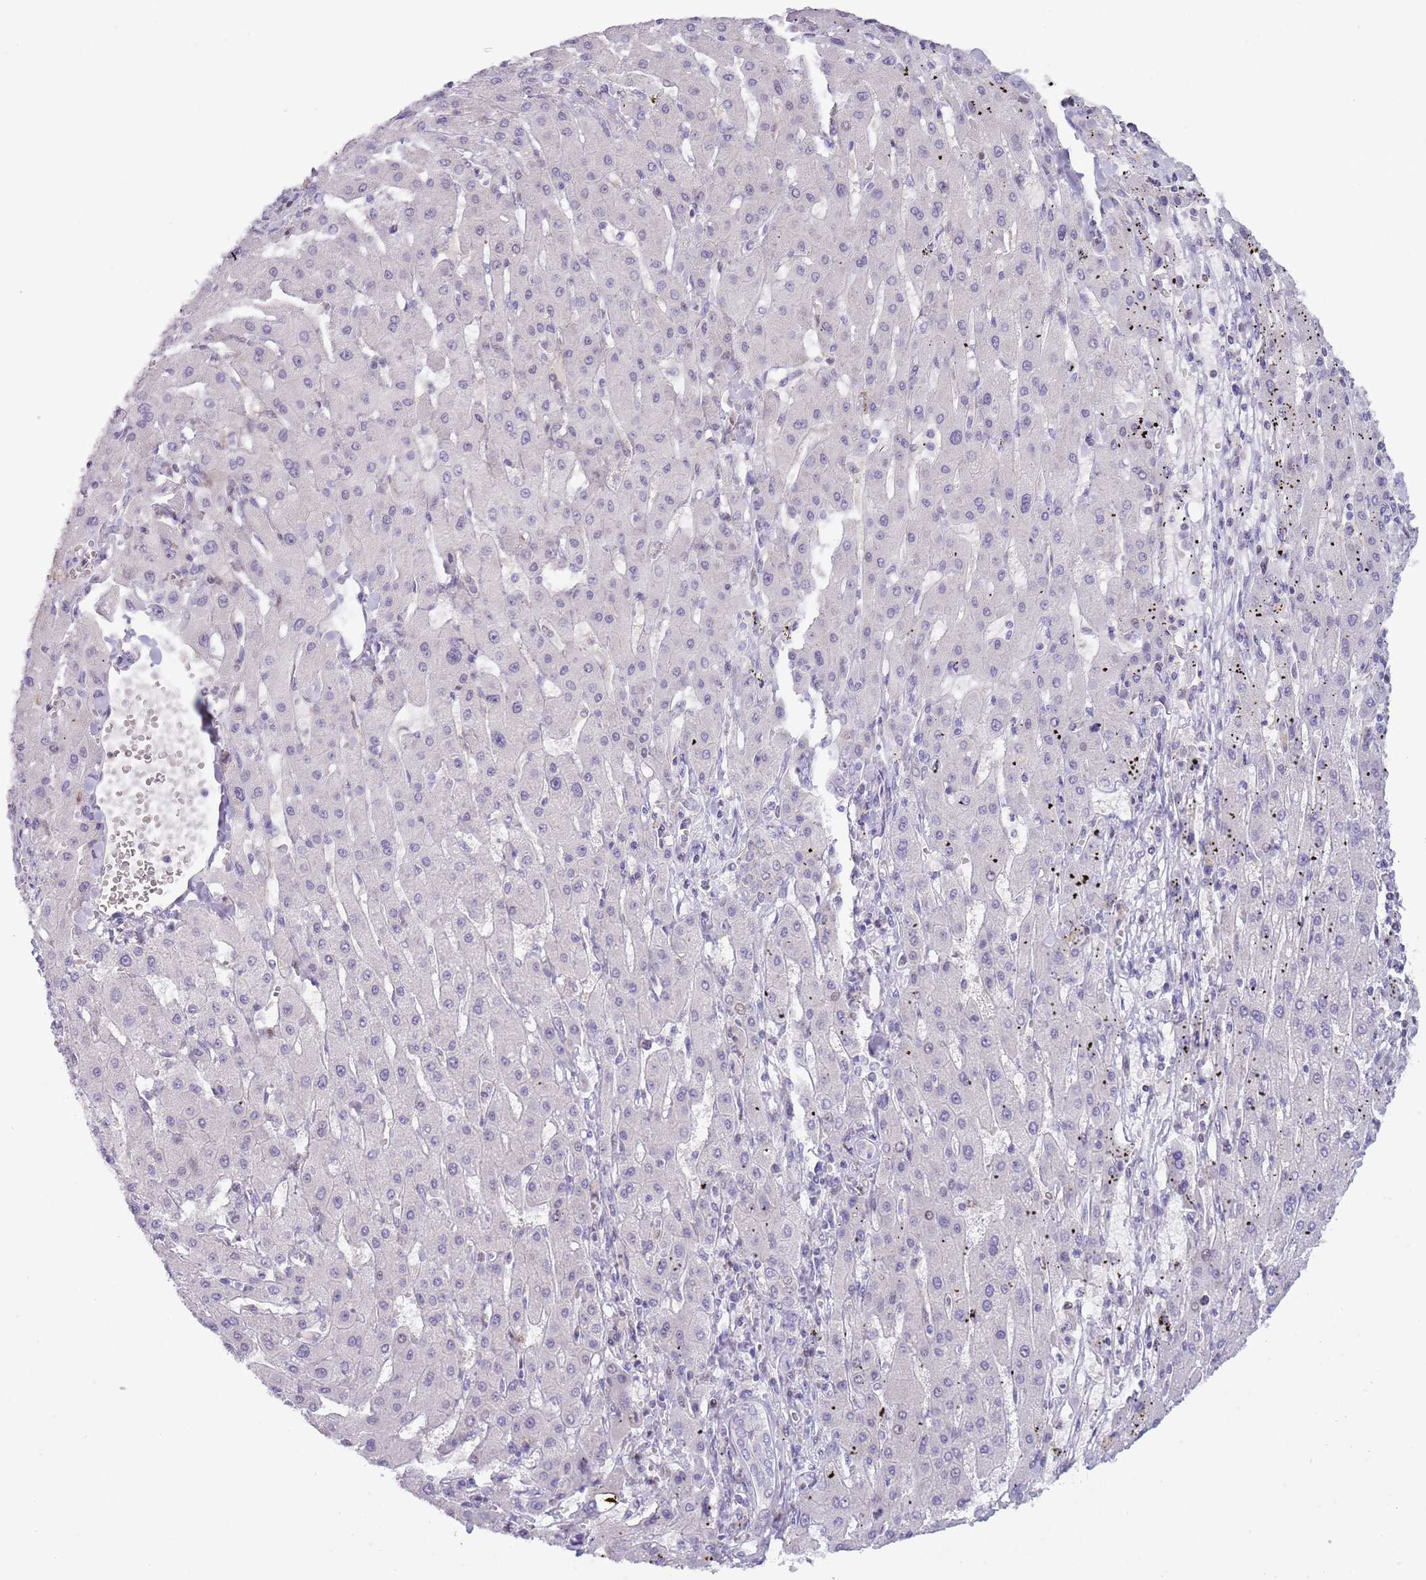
{"staining": {"intensity": "negative", "quantity": "none", "location": "none"}, "tissue": "liver cancer", "cell_type": "Tumor cells", "image_type": "cancer", "snomed": [{"axis": "morphology", "description": "Carcinoma, Hepatocellular, NOS"}, {"axis": "topography", "description": "Liver"}], "caption": "This is a image of immunohistochemistry (IHC) staining of hepatocellular carcinoma (liver), which shows no positivity in tumor cells.", "gene": "NBPF6", "patient": {"sex": "male", "age": 72}}